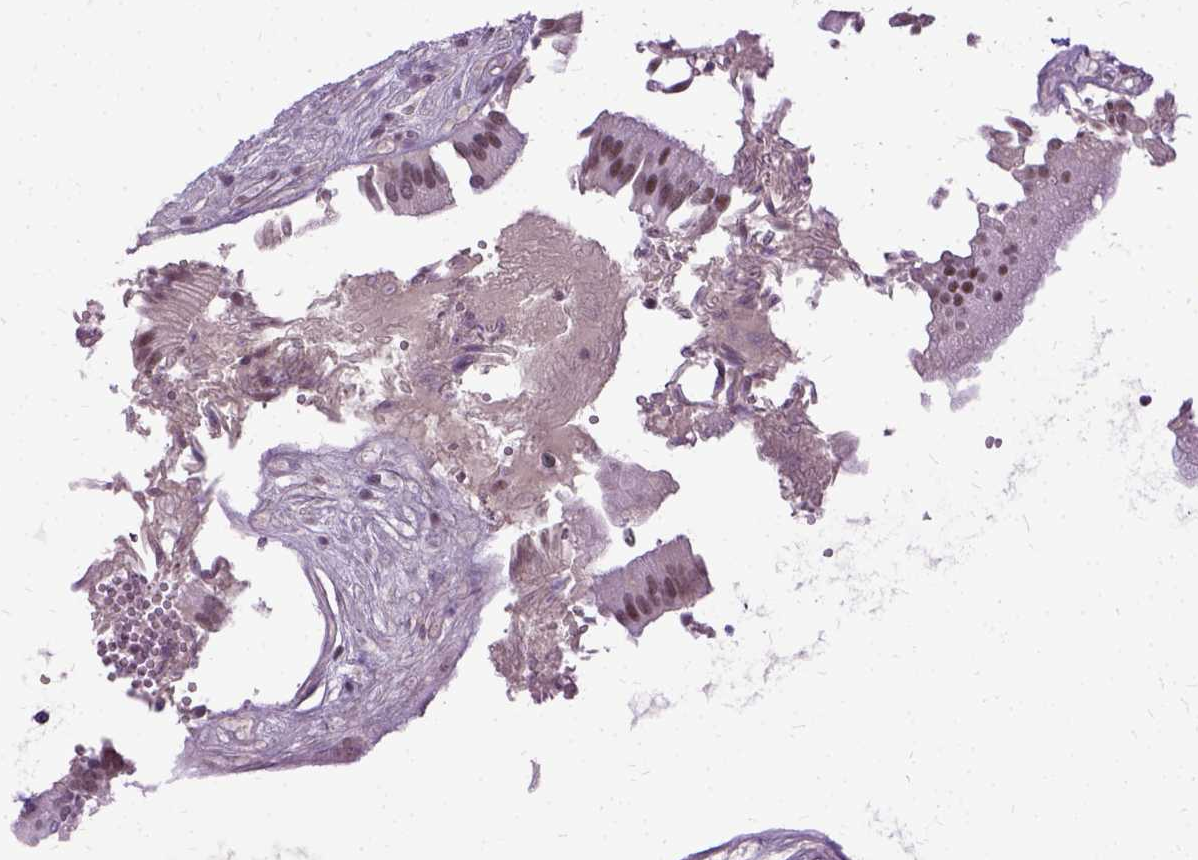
{"staining": {"intensity": "moderate", "quantity": ">75%", "location": "nuclear"}, "tissue": "gallbladder", "cell_type": "Glandular cells", "image_type": "normal", "snomed": [{"axis": "morphology", "description": "Normal tissue, NOS"}, {"axis": "topography", "description": "Gallbladder"}, {"axis": "topography", "description": "Peripheral nerve tissue"}], "caption": "The image shows immunohistochemical staining of normal gallbladder. There is moderate nuclear positivity is seen in about >75% of glandular cells.", "gene": "SETD1A", "patient": {"sex": "male", "age": 17}}